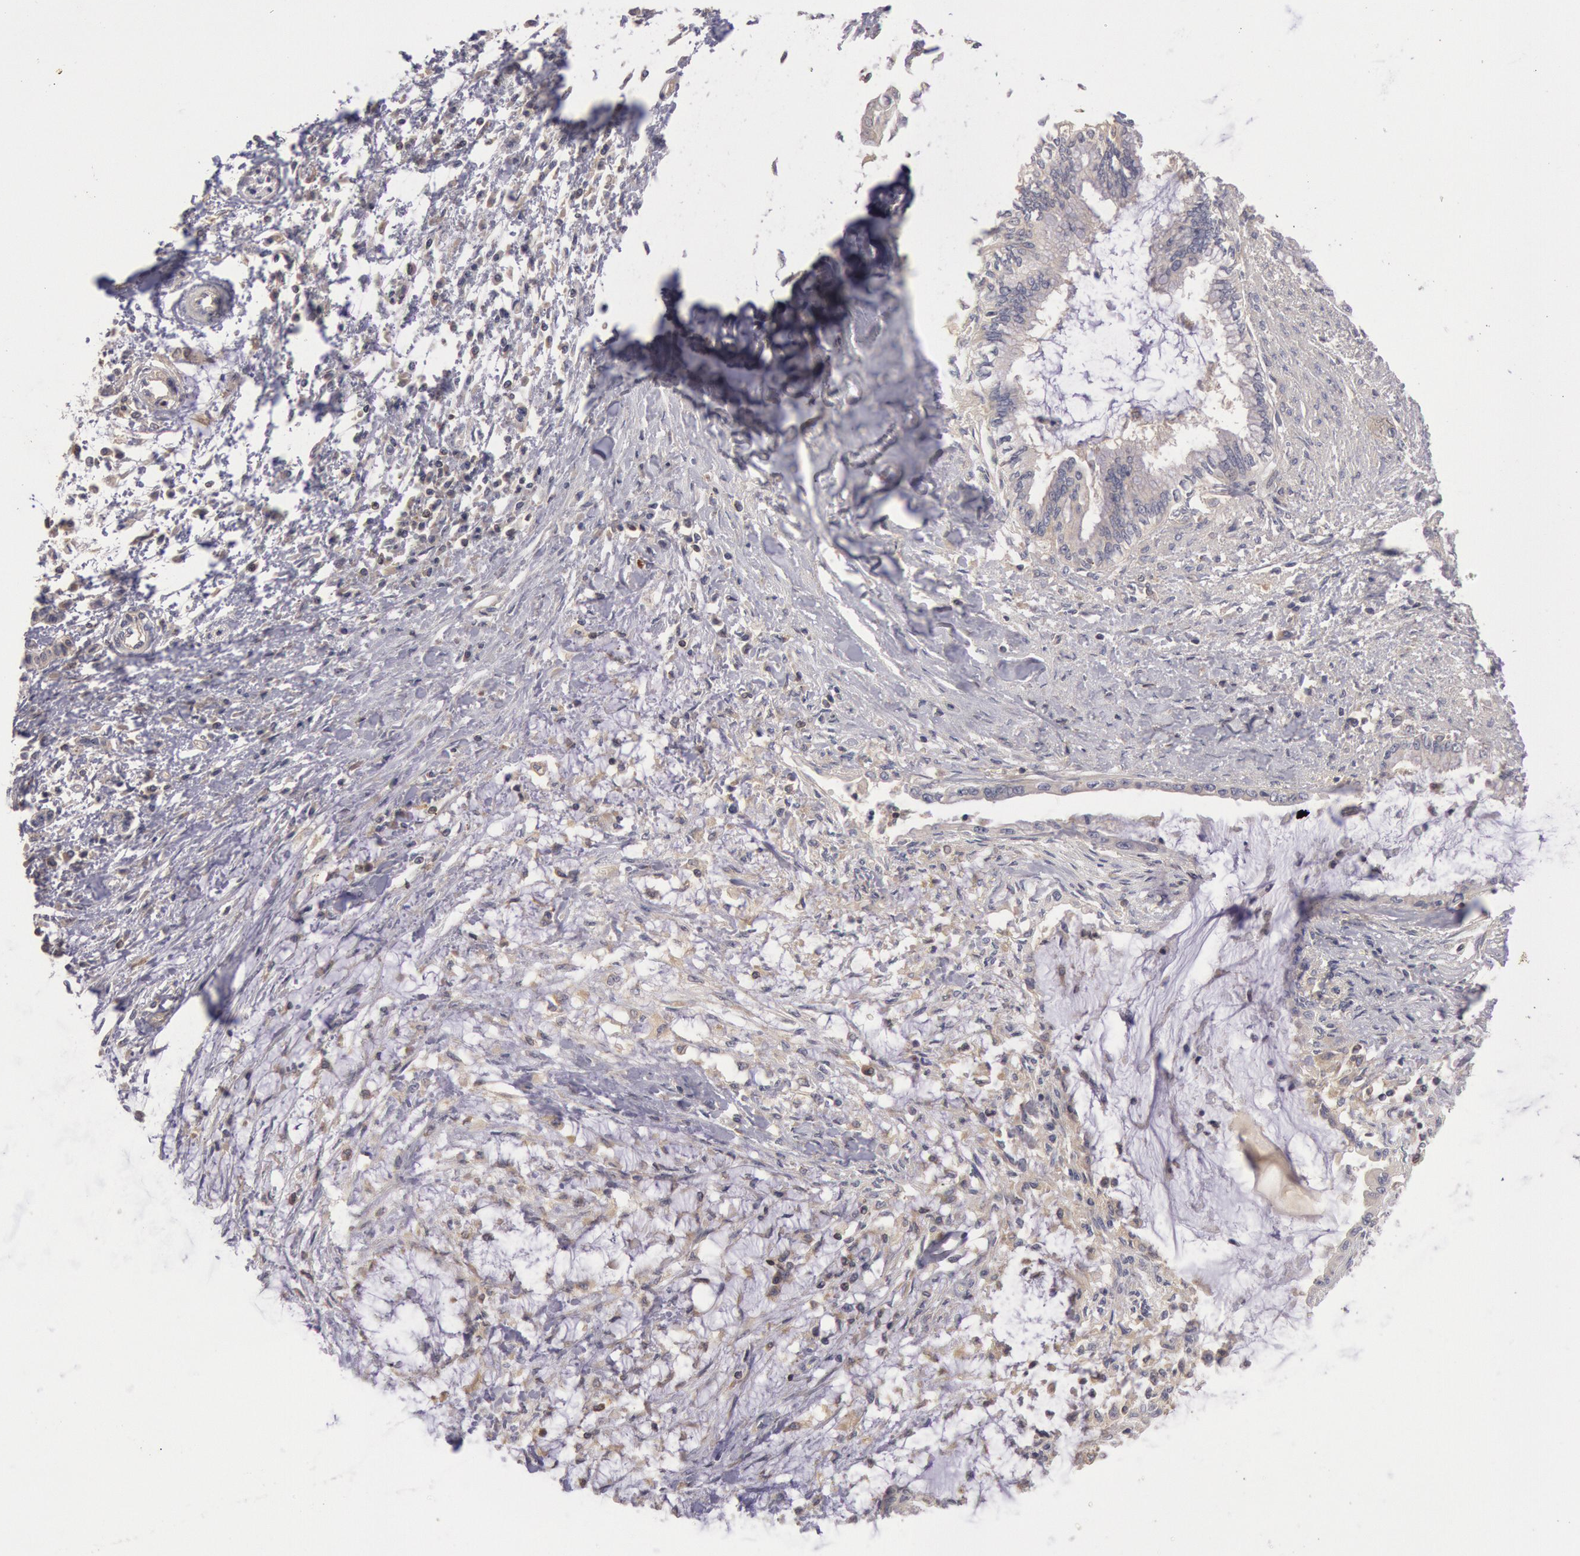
{"staining": {"intensity": "negative", "quantity": "none", "location": "none"}, "tissue": "pancreatic cancer", "cell_type": "Tumor cells", "image_type": "cancer", "snomed": [{"axis": "morphology", "description": "Adenocarcinoma, NOS"}, {"axis": "topography", "description": "Pancreas"}], "caption": "Immunohistochemistry of human pancreatic cancer demonstrates no staining in tumor cells.", "gene": "PIK3R1", "patient": {"sex": "female", "age": 64}}